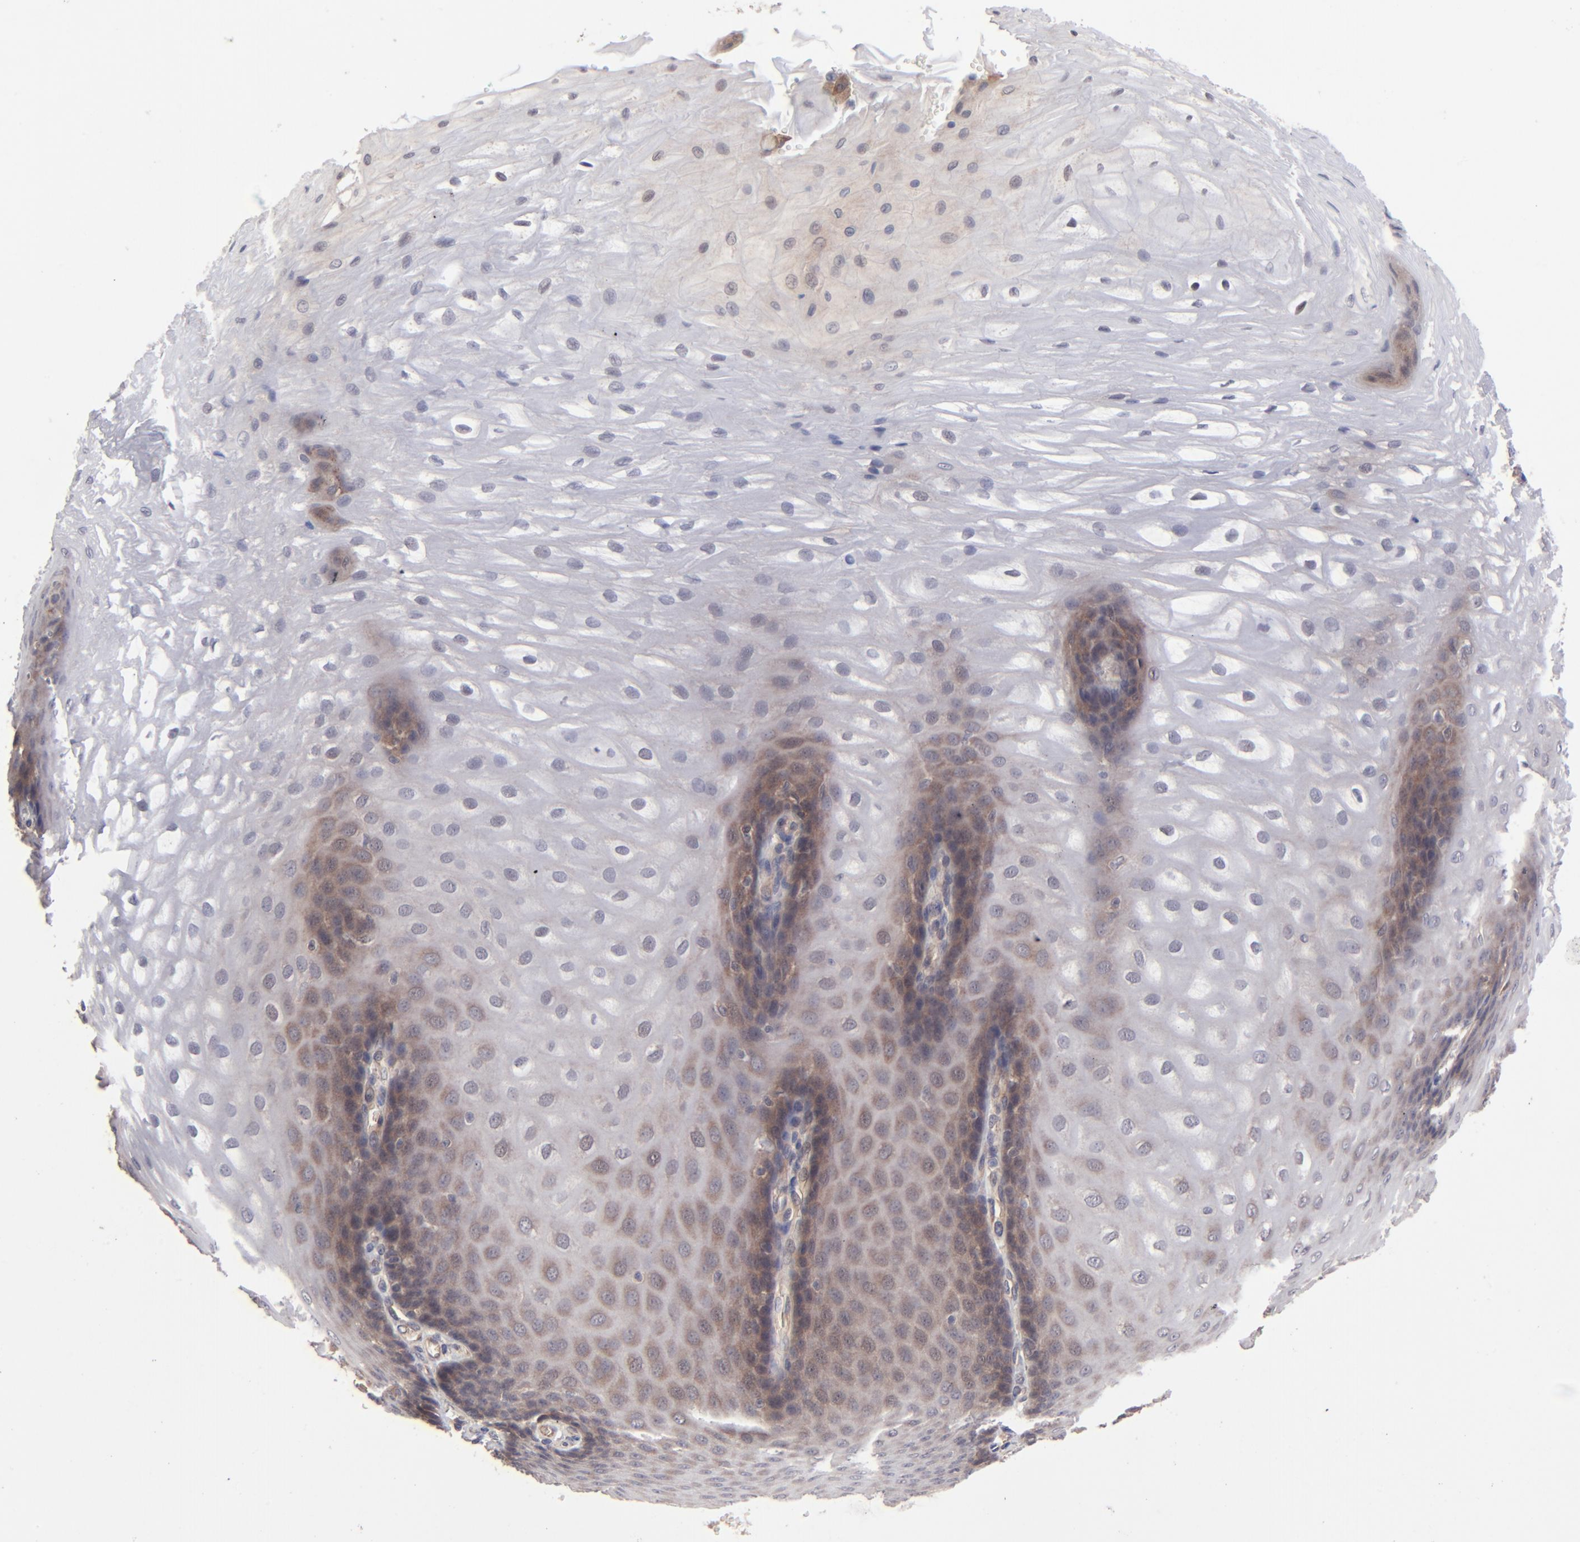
{"staining": {"intensity": "moderate", "quantity": "25%-75%", "location": "cytoplasmic/membranous"}, "tissue": "esophagus", "cell_type": "Squamous epithelial cells", "image_type": "normal", "snomed": [{"axis": "morphology", "description": "Normal tissue, NOS"}, {"axis": "morphology", "description": "Adenocarcinoma, NOS"}, {"axis": "topography", "description": "Esophagus"}, {"axis": "topography", "description": "Stomach"}], "caption": "A brown stain shows moderate cytoplasmic/membranous expression of a protein in squamous epithelial cells of benign esophagus.", "gene": "ZNF780A", "patient": {"sex": "male", "age": 62}}